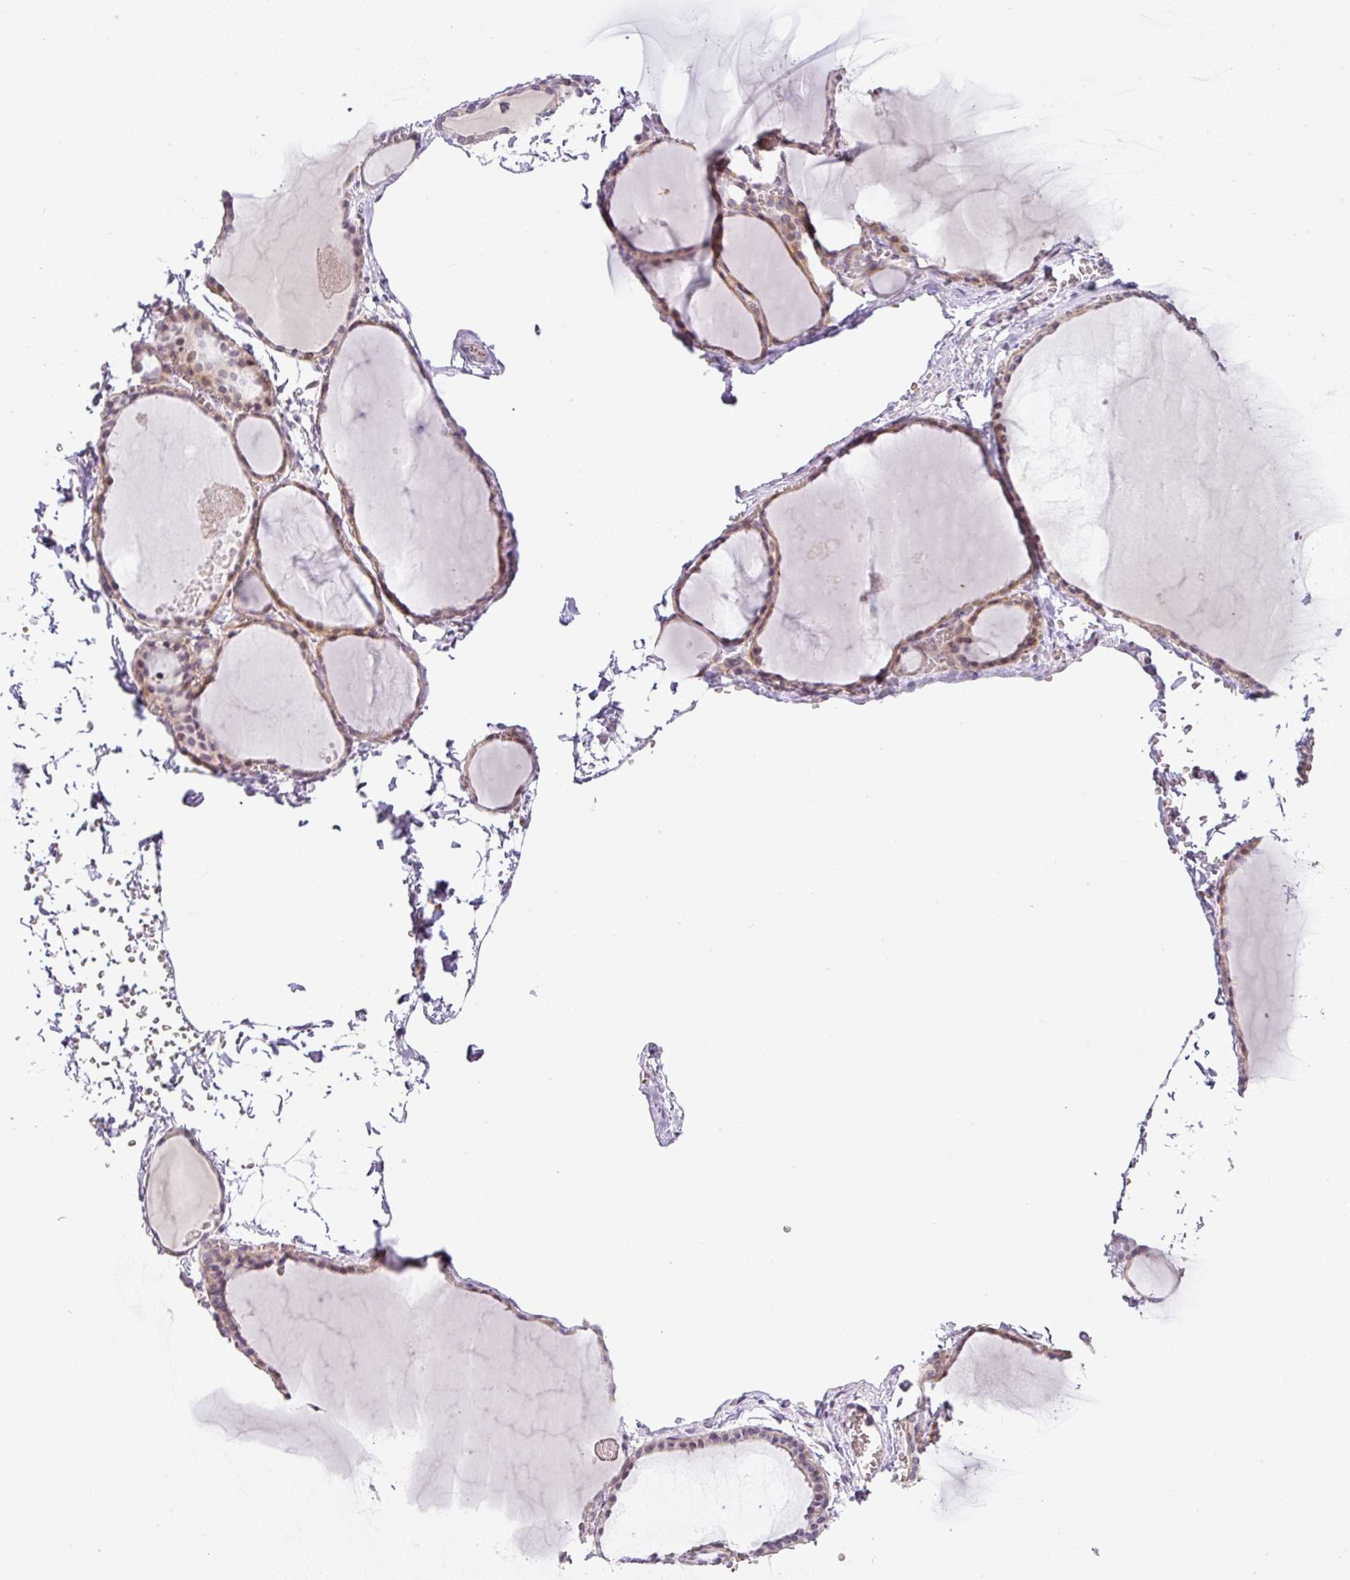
{"staining": {"intensity": "weak", "quantity": ">75%", "location": "cytoplasmic/membranous,nuclear"}, "tissue": "thyroid gland", "cell_type": "Glandular cells", "image_type": "normal", "snomed": [{"axis": "morphology", "description": "Normal tissue, NOS"}, {"axis": "topography", "description": "Thyroid gland"}], "caption": "This is a histology image of immunohistochemistry staining of normal thyroid gland, which shows weak staining in the cytoplasmic/membranous,nuclear of glandular cells.", "gene": "PARP2", "patient": {"sex": "female", "age": 49}}